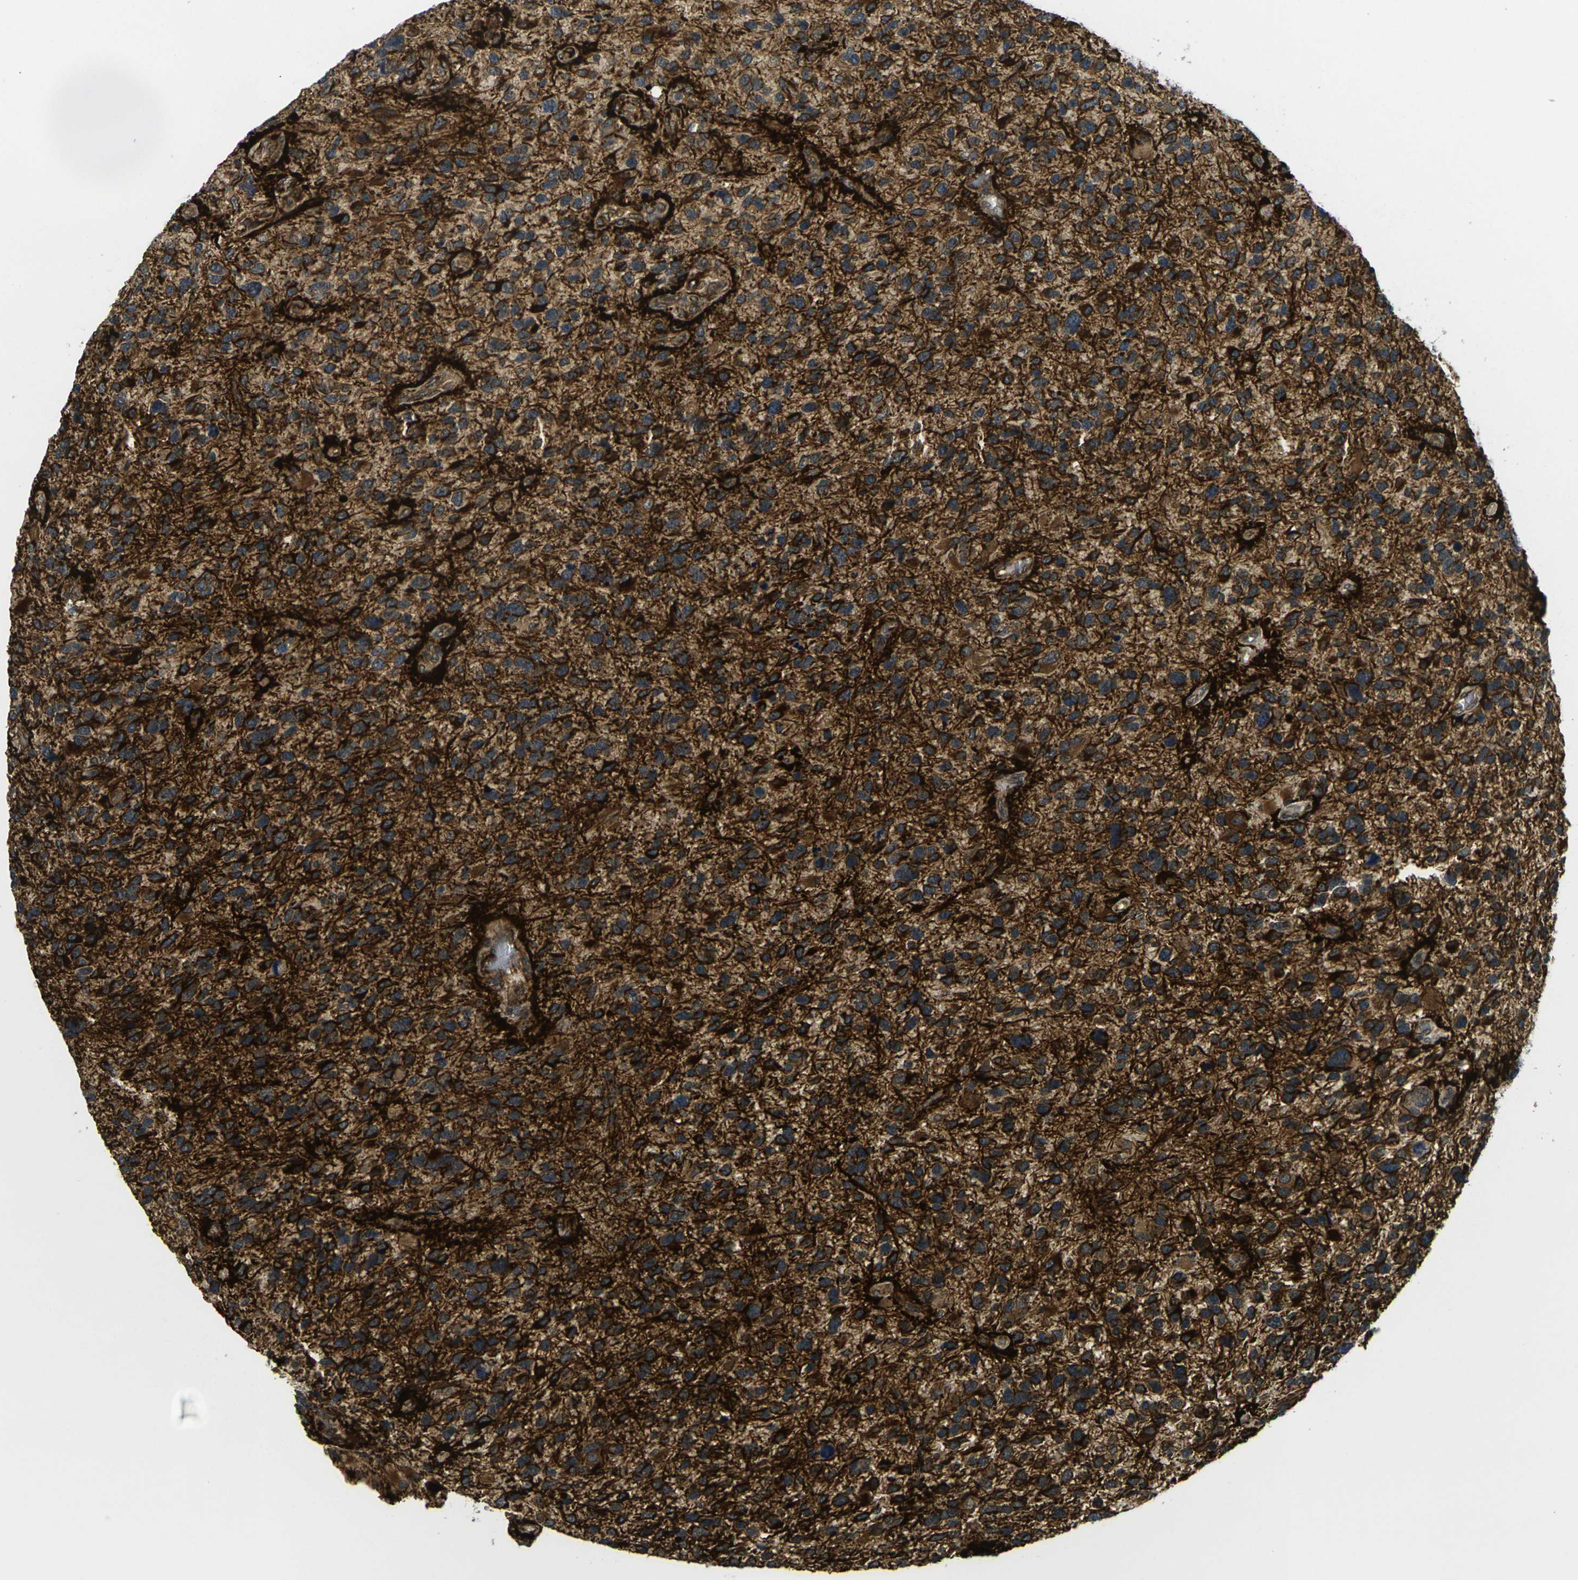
{"staining": {"intensity": "strong", "quantity": ">75%", "location": "cytoplasmic/membranous"}, "tissue": "glioma", "cell_type": "Tumor cells", "image_type": "cancer", "snomed": [{"axis": "morphology", "description": "Glioma, malignant, High grade"}, {"axis": "topography", "description": "Brain"}], "caption": "Malignant high-grade glioma stained with IHC displays strong cytoplasmic/membranous positivity in approximately >75% of tumor cells.", "gene": "FUT11", "patient": {"sex": "female", "age": 58}}